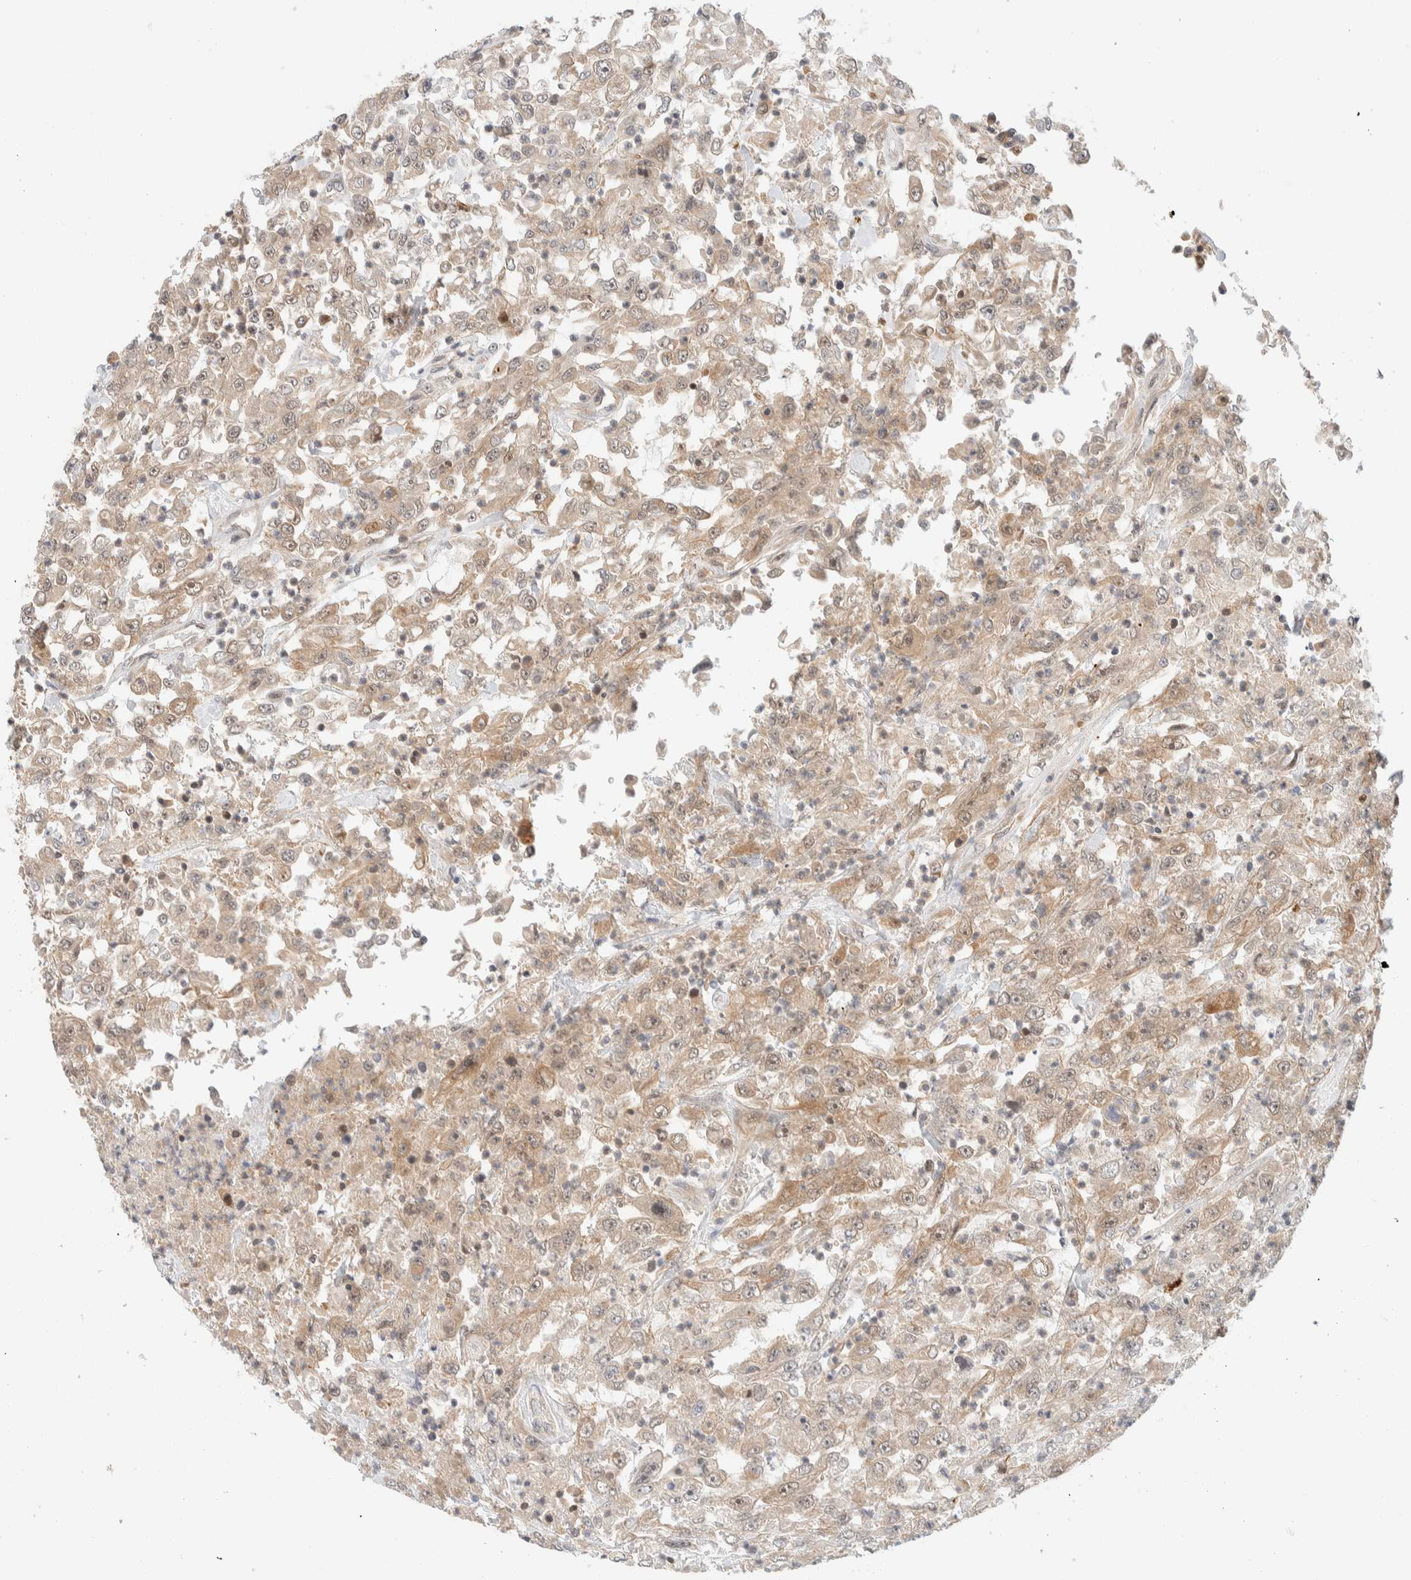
{"staining": {"intensity": "weak", "quantity": ">75%", "location": "cytoplasmic/membranous"}, "tissue": "urothelial cancer", "cell_type": "Tumor cells", "image_type": "cancer", "snomed": [{"axis": "morphology", "description": "Urothelial carcinoma, High grade"}, {"axis": "topography", "description": "Urinary bladder"}], "caption": "This is a histology image of immunohistochemistry staining of urothelial carcinoma (high-grade), which shows weak positivity in the cytoplasmic/membranous of tumor cells.", "gene": "C8orf76", "patient": {"sex": "male", "age": 46}}